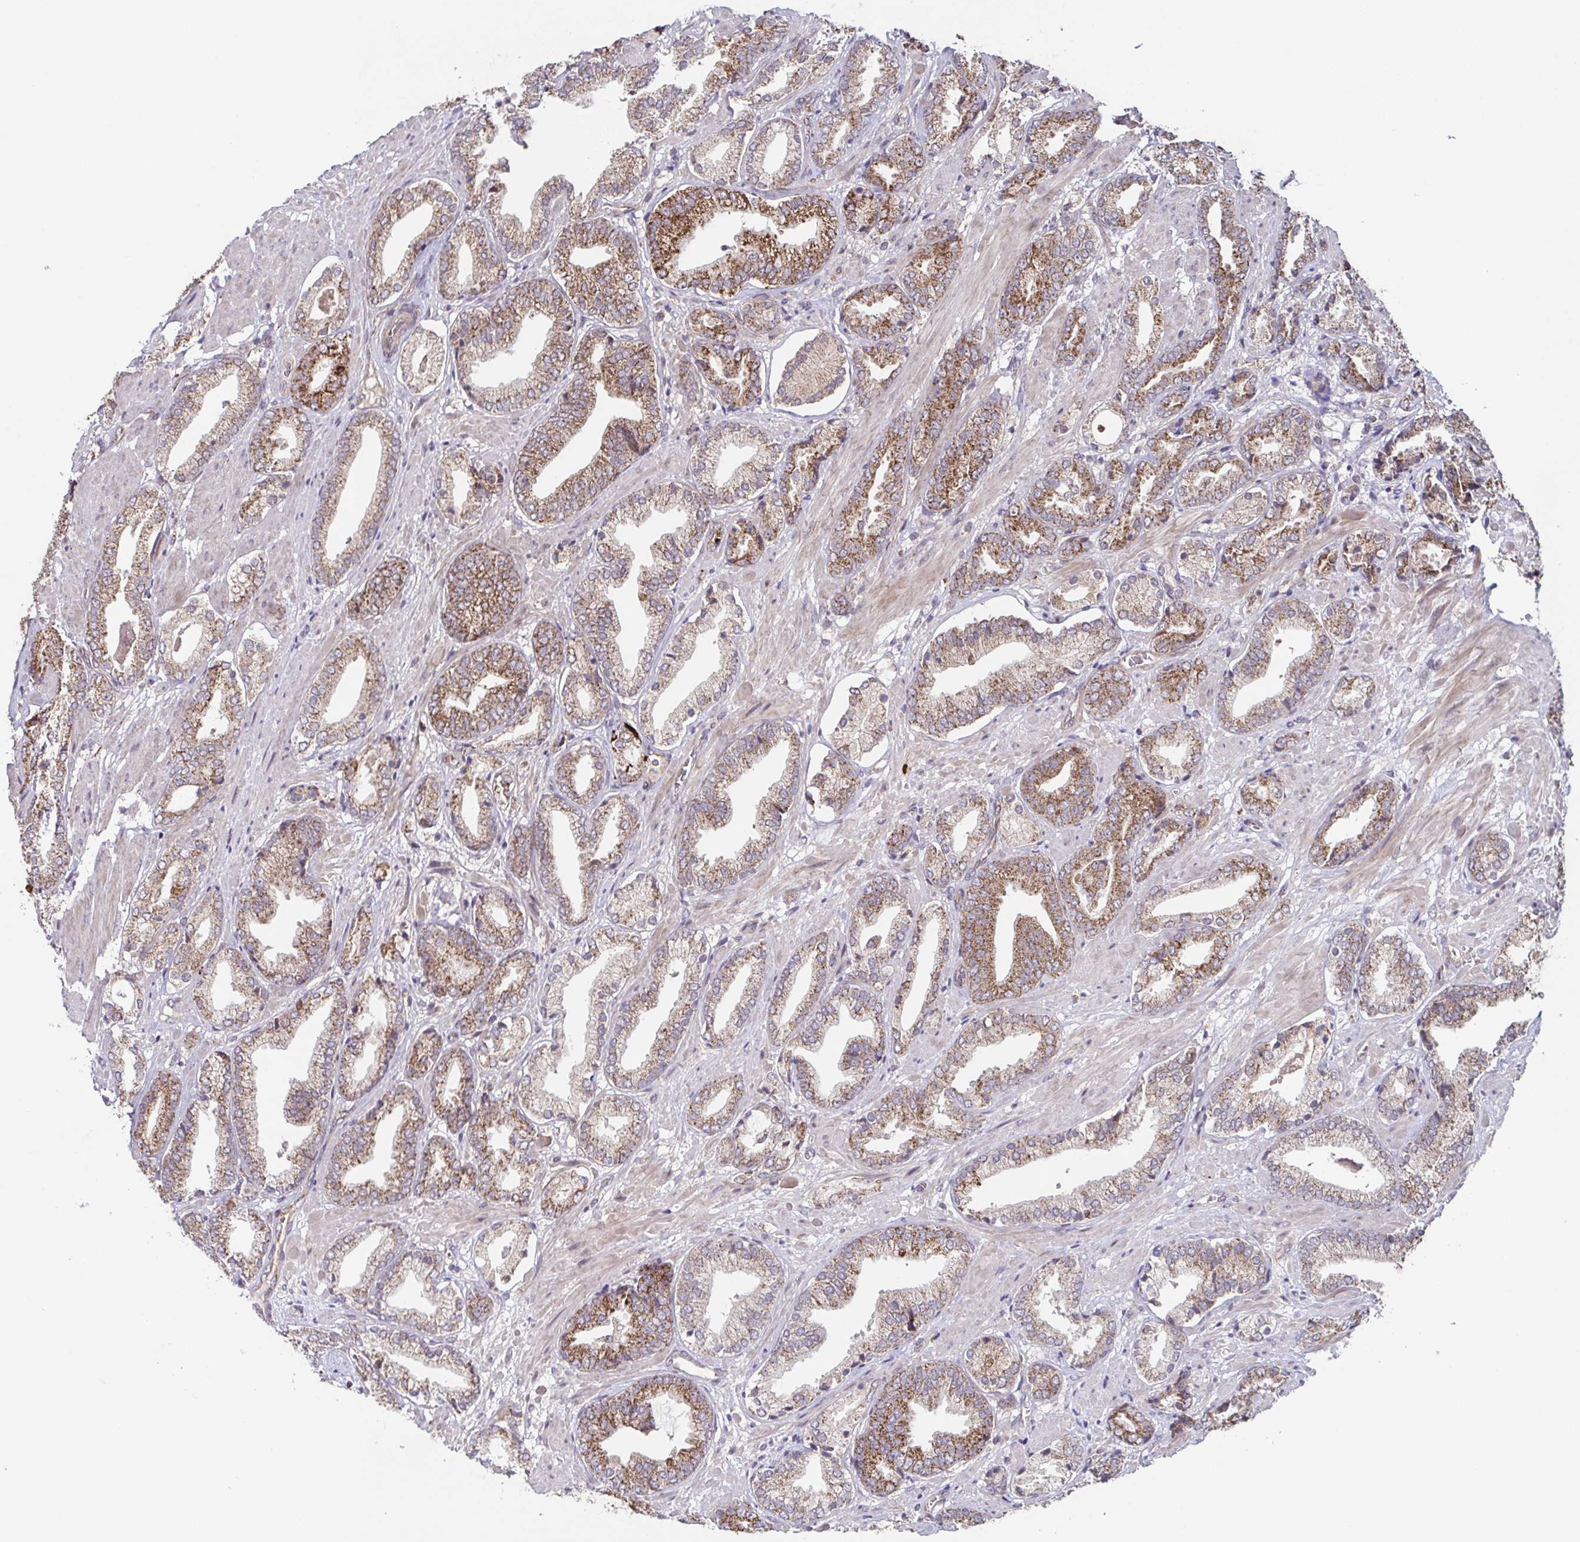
{"staining": {"intensity": "moderate", "quantity": ">75%", "location": "cytoplasmic/membranous"}, "tissue": "prostate cancer", "cell_type": "Tumor cells", "image_type": "cancer", "snomed": [{"axis": "morphology", "description": "Adenocarcinoma, High grade"}, {"axis": "topography", "description": "Prostate"}], "caption": "Immunohistochemical staining of high-grade adenocarcinoma (prostate) shows moderate cytoplasmic/membranous protein positivity in approximately >75% of tumor cells.", "gene": "TTC19", "patient": {"sex": "male", "age": 56}}